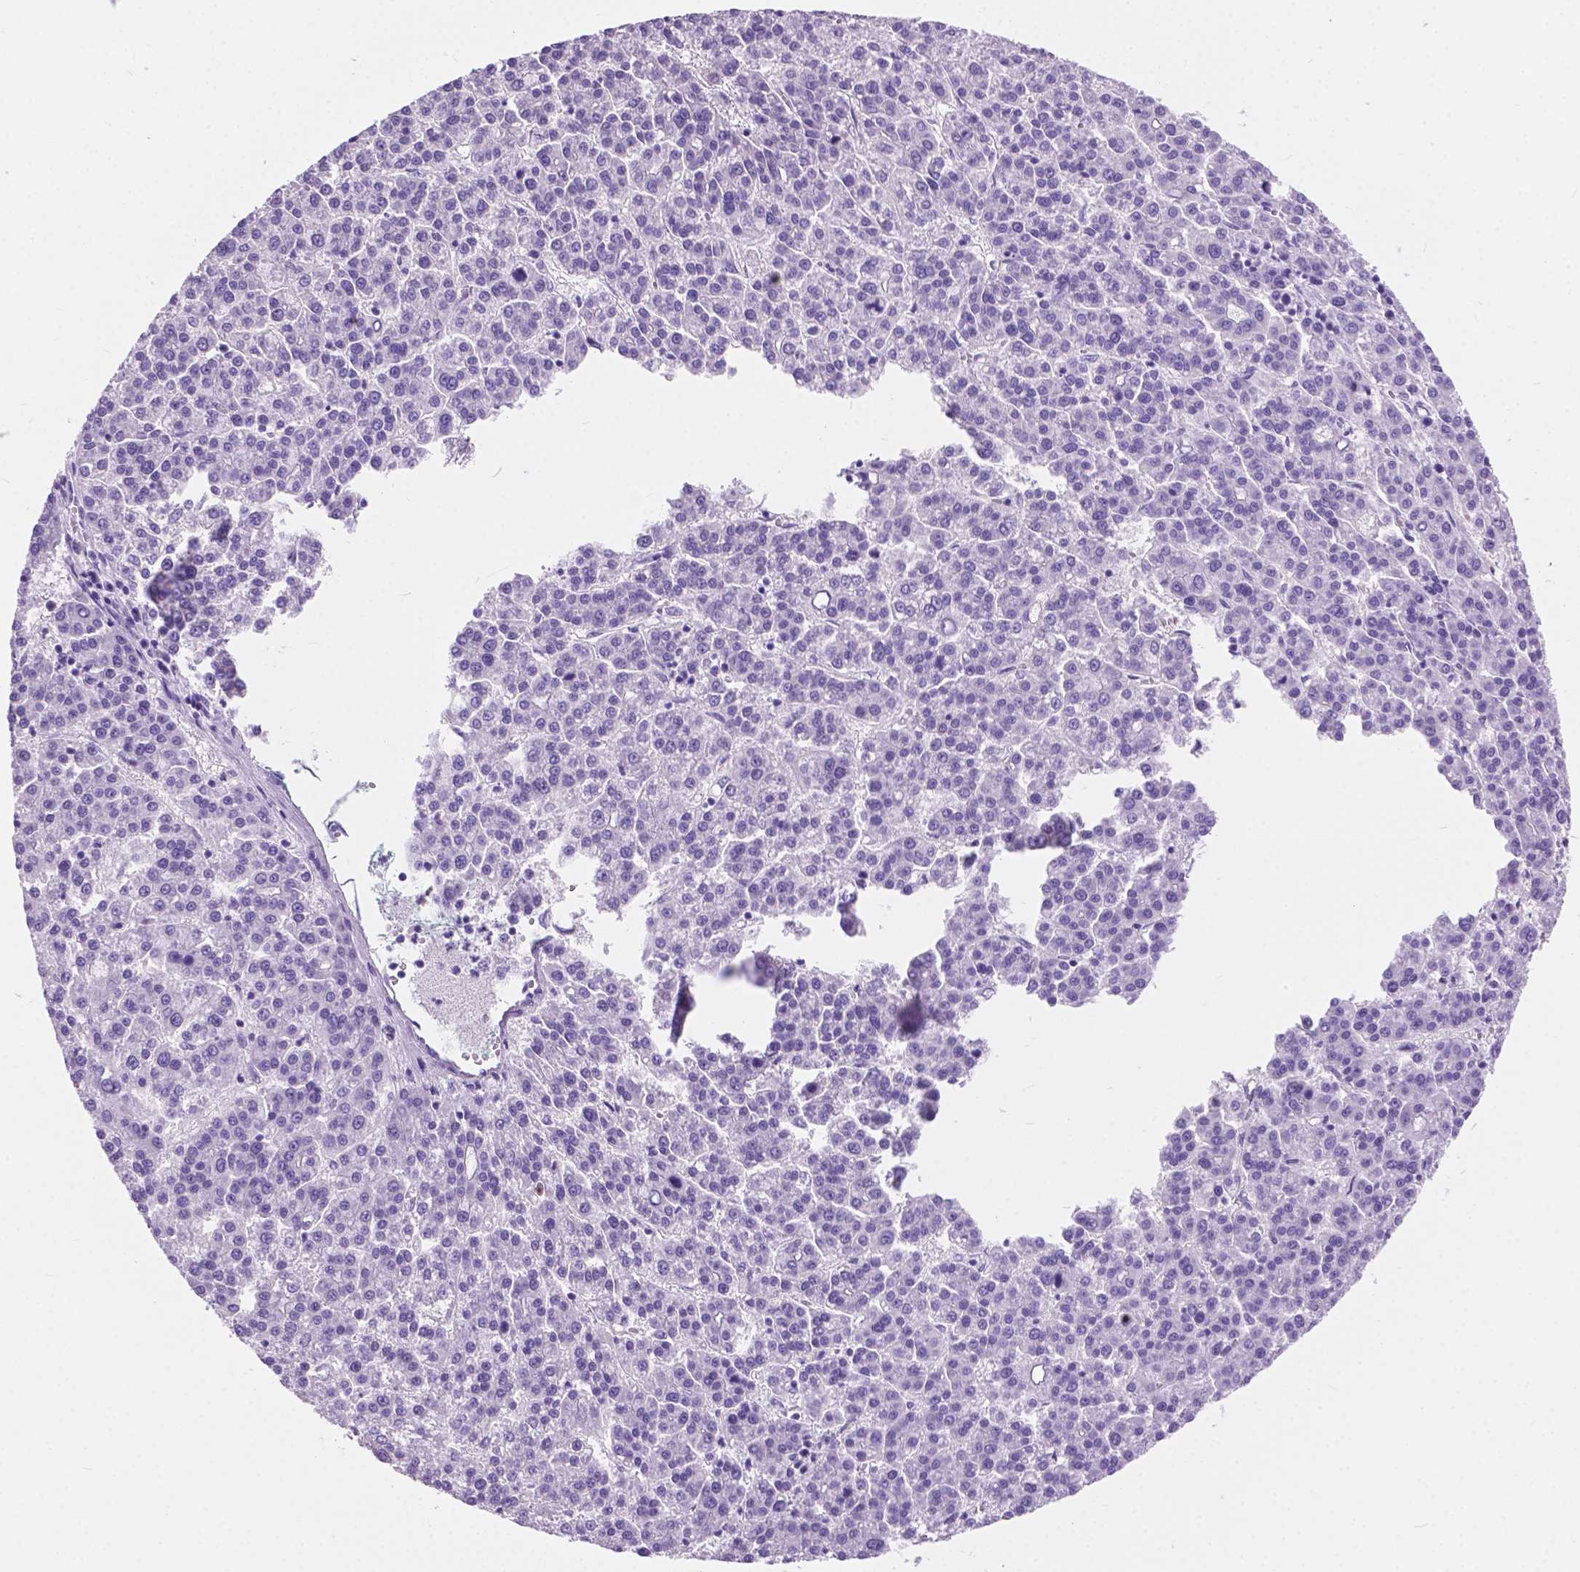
{"staining": {"intensity": "negative", "quantity": "none", "location": "none"}, "tissue": "liver cancer", "cell_type": "Tumor cells", "image_type": "cancer", "snomed": [{"axis": "morphology", "description": "Carcinoma, Hepatocellular, NOS"}, {"axis": "topography", "description": "Liver"}], "caption": "Protein analysis of liver cancer displays no significant positivity in tumor cells.", "gene": "ARMS2", "patient": {"sex": "female", "age": 58}}